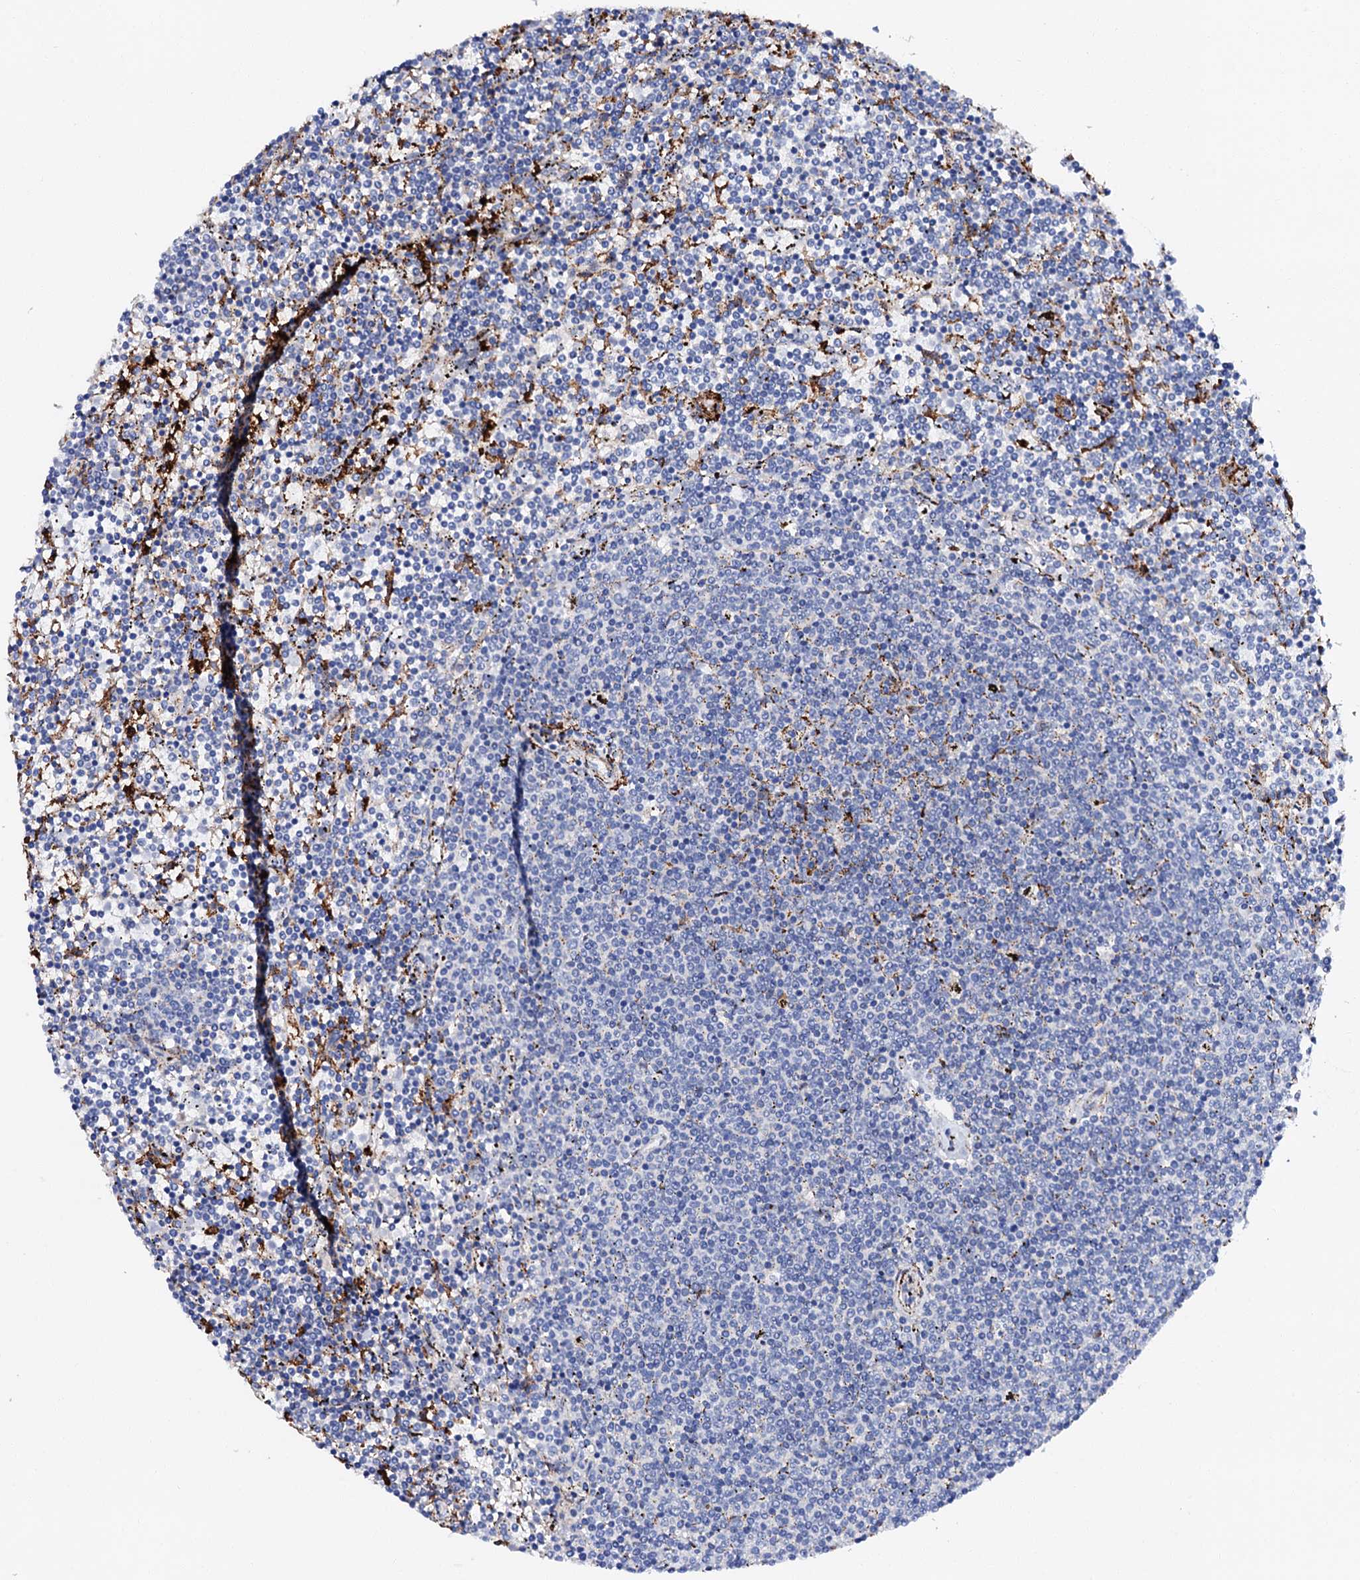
{"staining": {"intensity": "negative", "quantity": "none", "location": "none"}, "tissue": "lymphoma", "cell_type": "Tumor cells", "image_type": "cancer", "snomed": [{"axis": "morphology", "description": "Malignant lymphoma, non-Hodgkin's type, Low grade"}, {"axis": "topography", "description": "Spleen"}], "caption": "Lymphoma was stained to show a protein in brown. There is no significant expression in tumor cells.", "gene": "MED13L", "patient": {"sex": "female", "age": 50}}